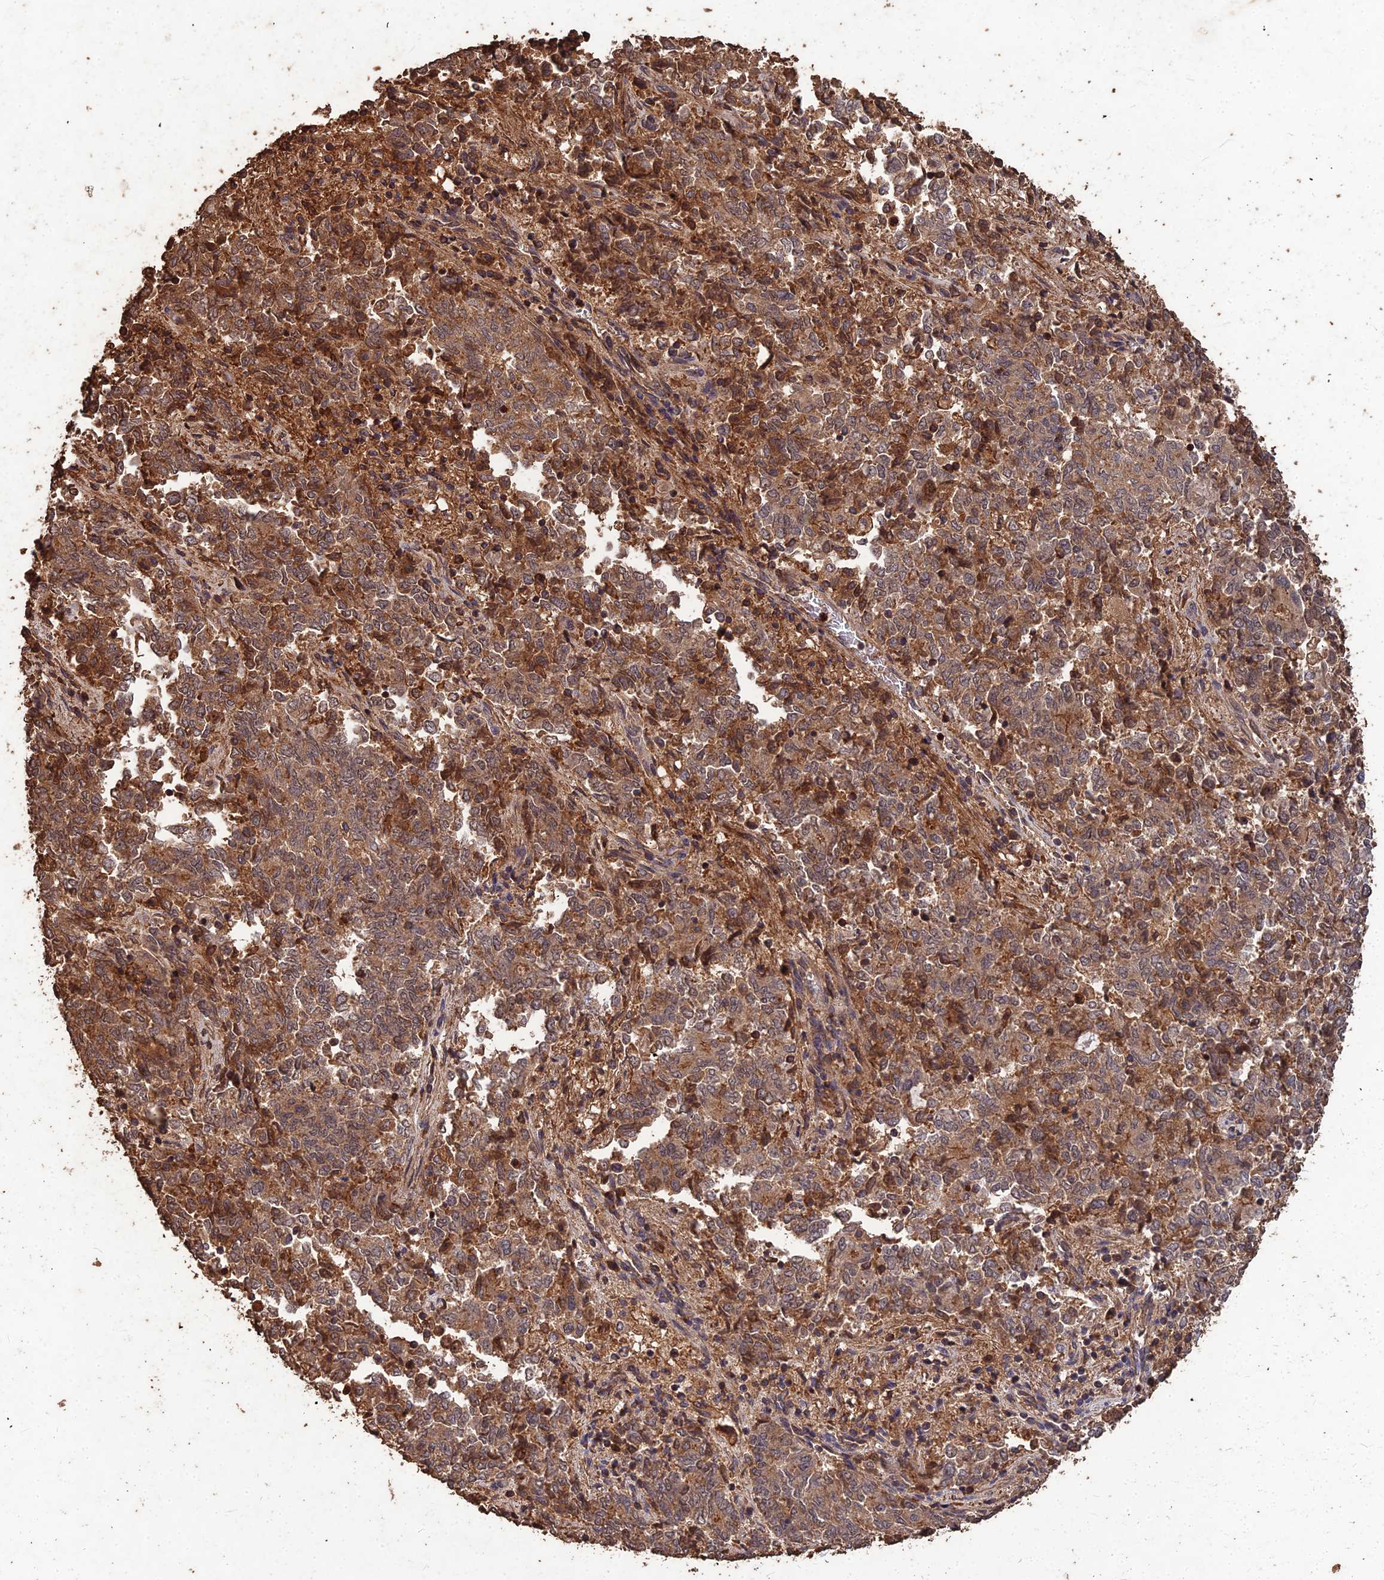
{"staining": {"intensity": "moderate", "quantity": ">75%", "location": "cytoplasmic/membranous"}, "tissue": "endometrial cancer", "cell_type": "Tumor cells", "image_type": "cancer", "snomed": [{"axis": "morphology", "description": "Adenocarcinoma, NOS"}, {"axis": "topography", "description": "Endometrium"}], "caption": "Protein expression analysis of human endometrial cancer reveals moderate cytoplasmic/membranous positivity in about >75% of tumor cells.", "gene": "SYMPK", "patient": {"sex": "female", "age": 80}}